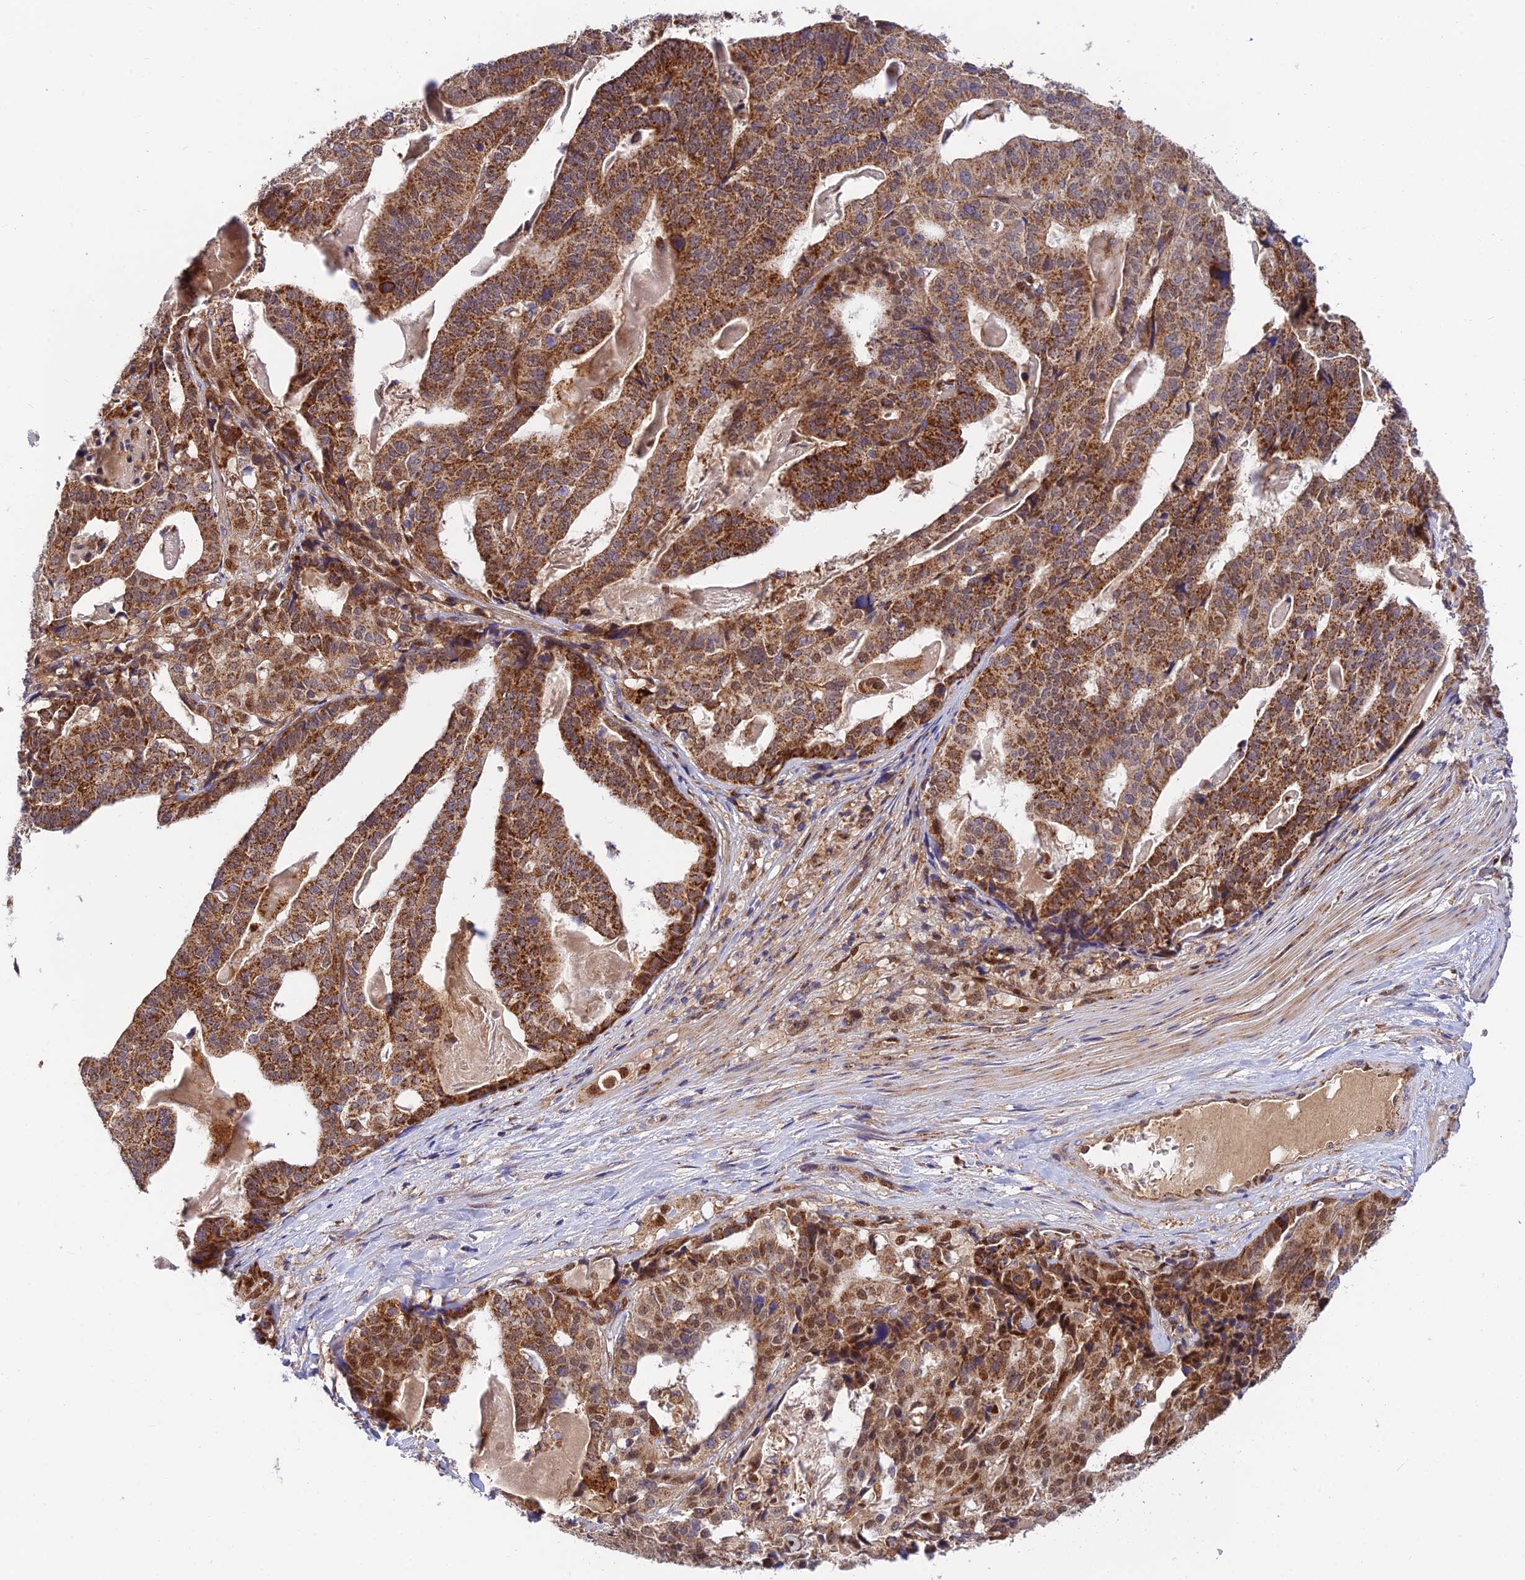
{"staining": {"intensity": "strong", "quantity": ">75%", "location": "cytoplasmic/membranous,nuclear"}, "tissue": "stomach cancer", "cell_type": "Tumor cells", "image_type": "cancer", "snomed": [{"axis": "morphology", "description": "Adenocarcinoma, NOS"}, {"axis": "topography", "description": "Stomach"}], "caption": "There is high levels of strong cytoplasmic/membranous and nuclear staining in tumor cells of stomach adenocarcinoma, as demonstrated by immunohistochemical staining (brown color).", "gene": "PODNL1", "patient": {"sex": "male", "age": 48}}